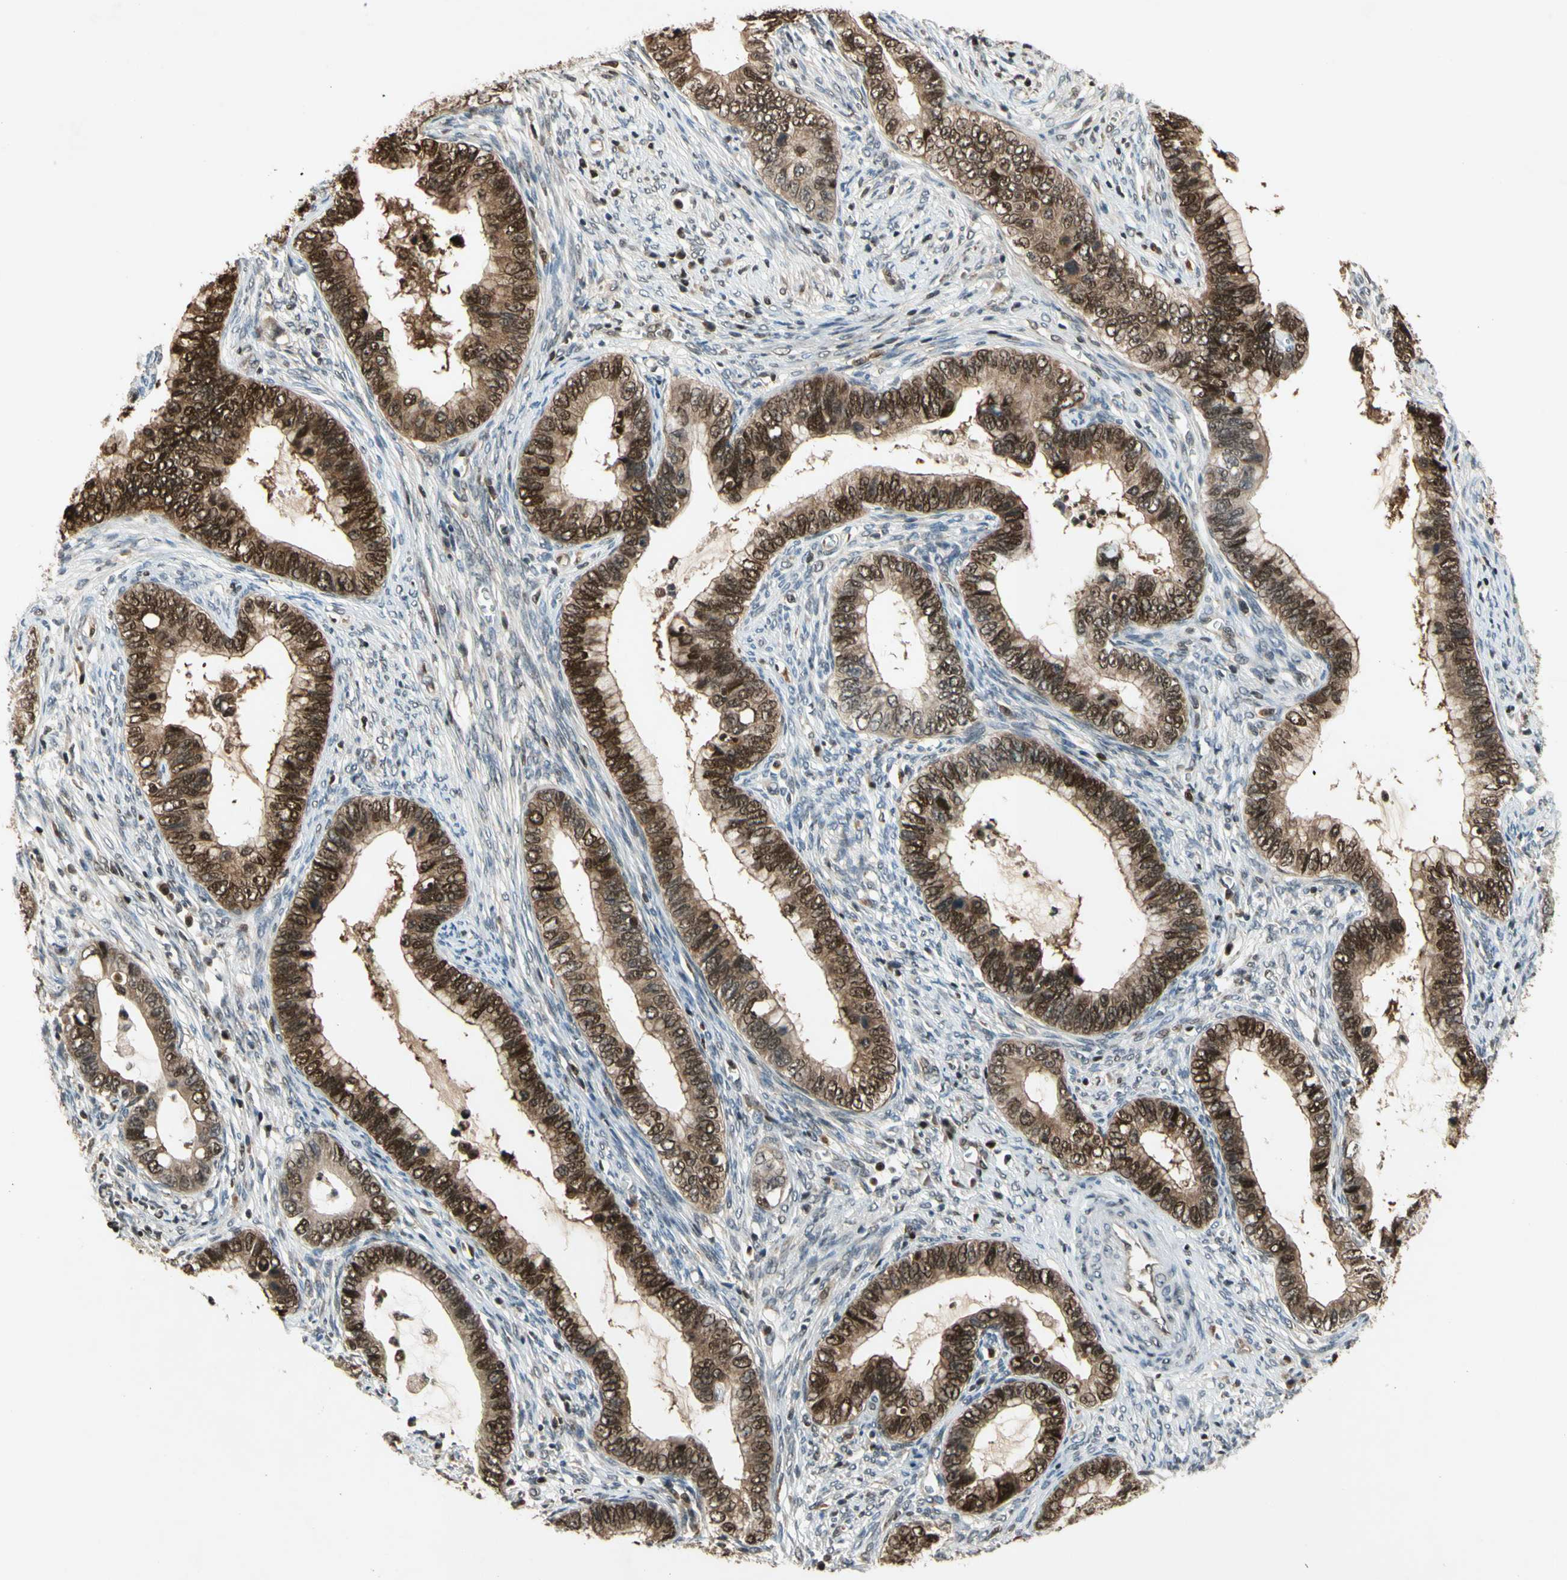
{"staining": {"intensity": "moderate", "quantity": ">75%", "location": "cytoplasmic/membranous,nuclear"}, "tissue": "cervical cancer", "cell_type": "Tumor cells", "image_type": "cancer", "snomed": [{"axis": "morphology", "description": "Adenocarcinoma, NOS"}, {"axis": "topography", "description": "Cervix"}], "caption": "Immunohistochemistry histopathology image of adenocarcinoma (cervical) stained for a protein (brown), which demonstrates medium levels of moderate cytoplasmic/membranous and nuclear expression in about >75% of tumor cells.", "gene": "GSR", "patient": {"sex": "female", "age": 44}}